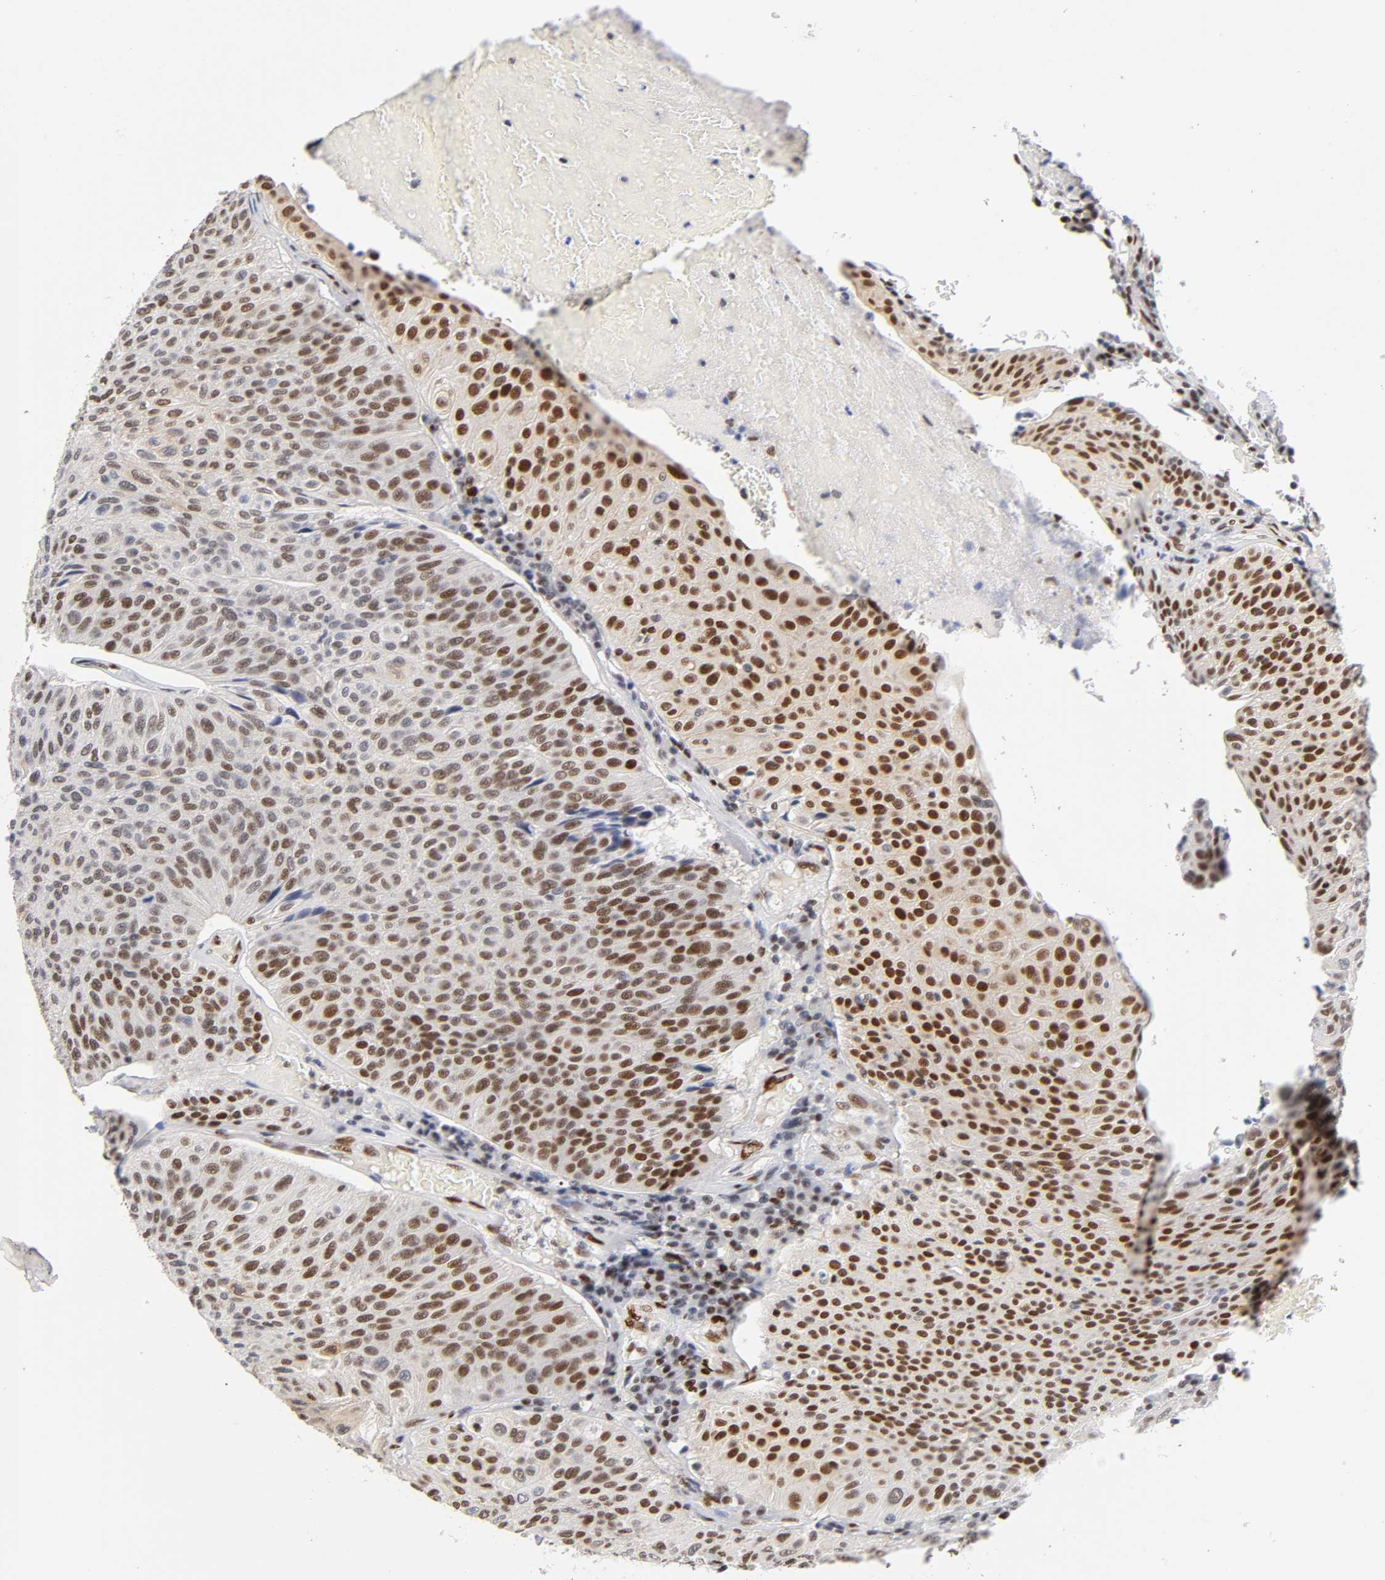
{"staining": {"intensity": "strong", "quantity": ">75%", "location": "nuclear"}, "tissue": "urothelial cancer", "cell_type": "Tumor cells", "image_type": "cancer", "snomed": [{"axis": "morphology", "description": "Urothelial carcinoma, High grade"}, {"axis": "topography", "description": "Urinary bladder"}], "caption": "This histopathology image demonstrates immunohistochemistry staining of high-grade urothelial carcinoma, with high strong nuclear positivity in approximately >75% of tumor cells.", "gene": "NR3C1", "patient": {"sex": "male", "age": 66}}